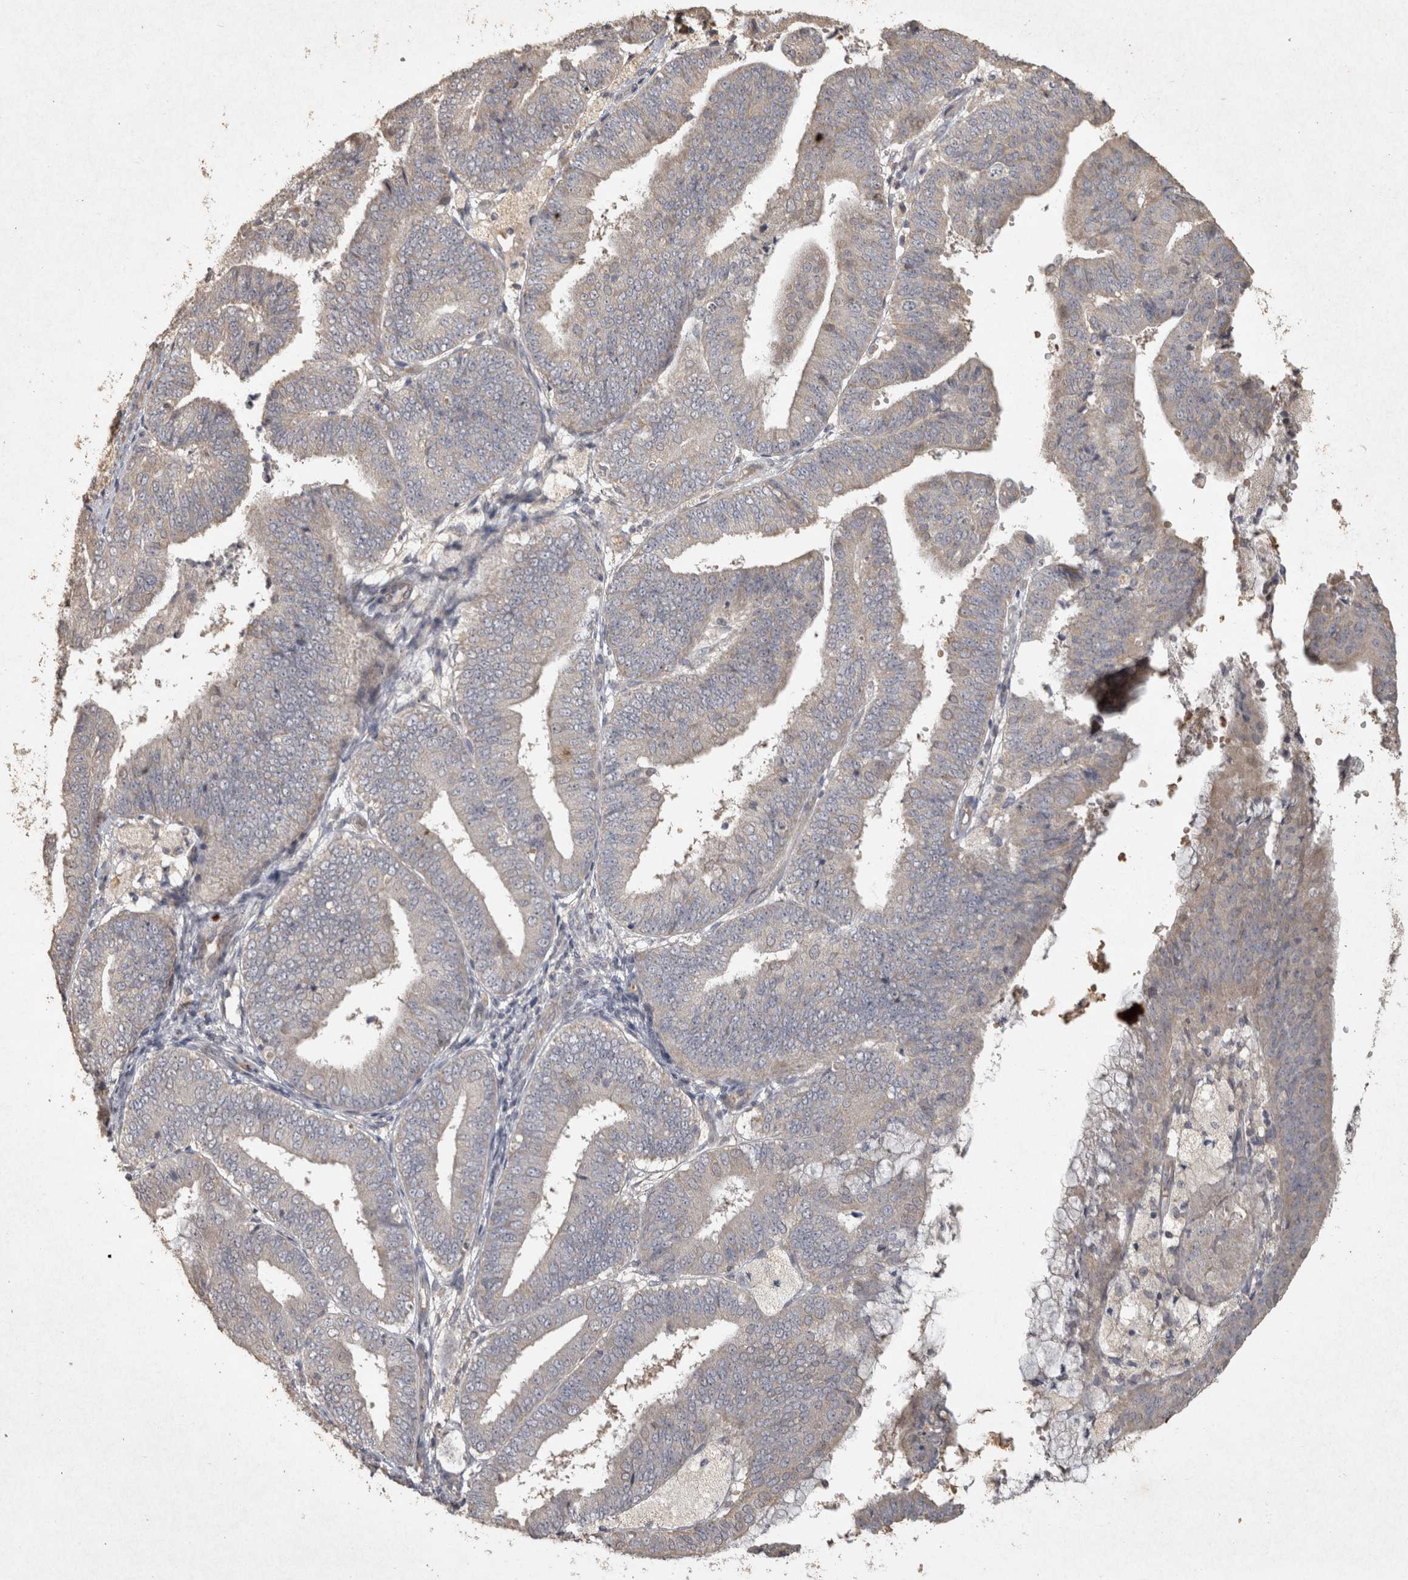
{"staining": {"intensity": "weak", "quantity": "25%-75%", "location": "cytoplasmic/membranous"}, "tissue": "endometrial cancer", "cell_type": "Tumor cells", "image_type": "cancer", "snomed": [{"axis": "morphology", "description": "Adenocarcinoma, NOS"}, {"axis": "topography", "description": "Endometrium"}], "caption": "A photomicrograph of human adenocarcinoma (endometrial) stained for a protein displays weak cytoplasmic/membranous brown staining in tumor cells.", "gene": "OSTN", "patient": {"sex": "female", "age": 63}}